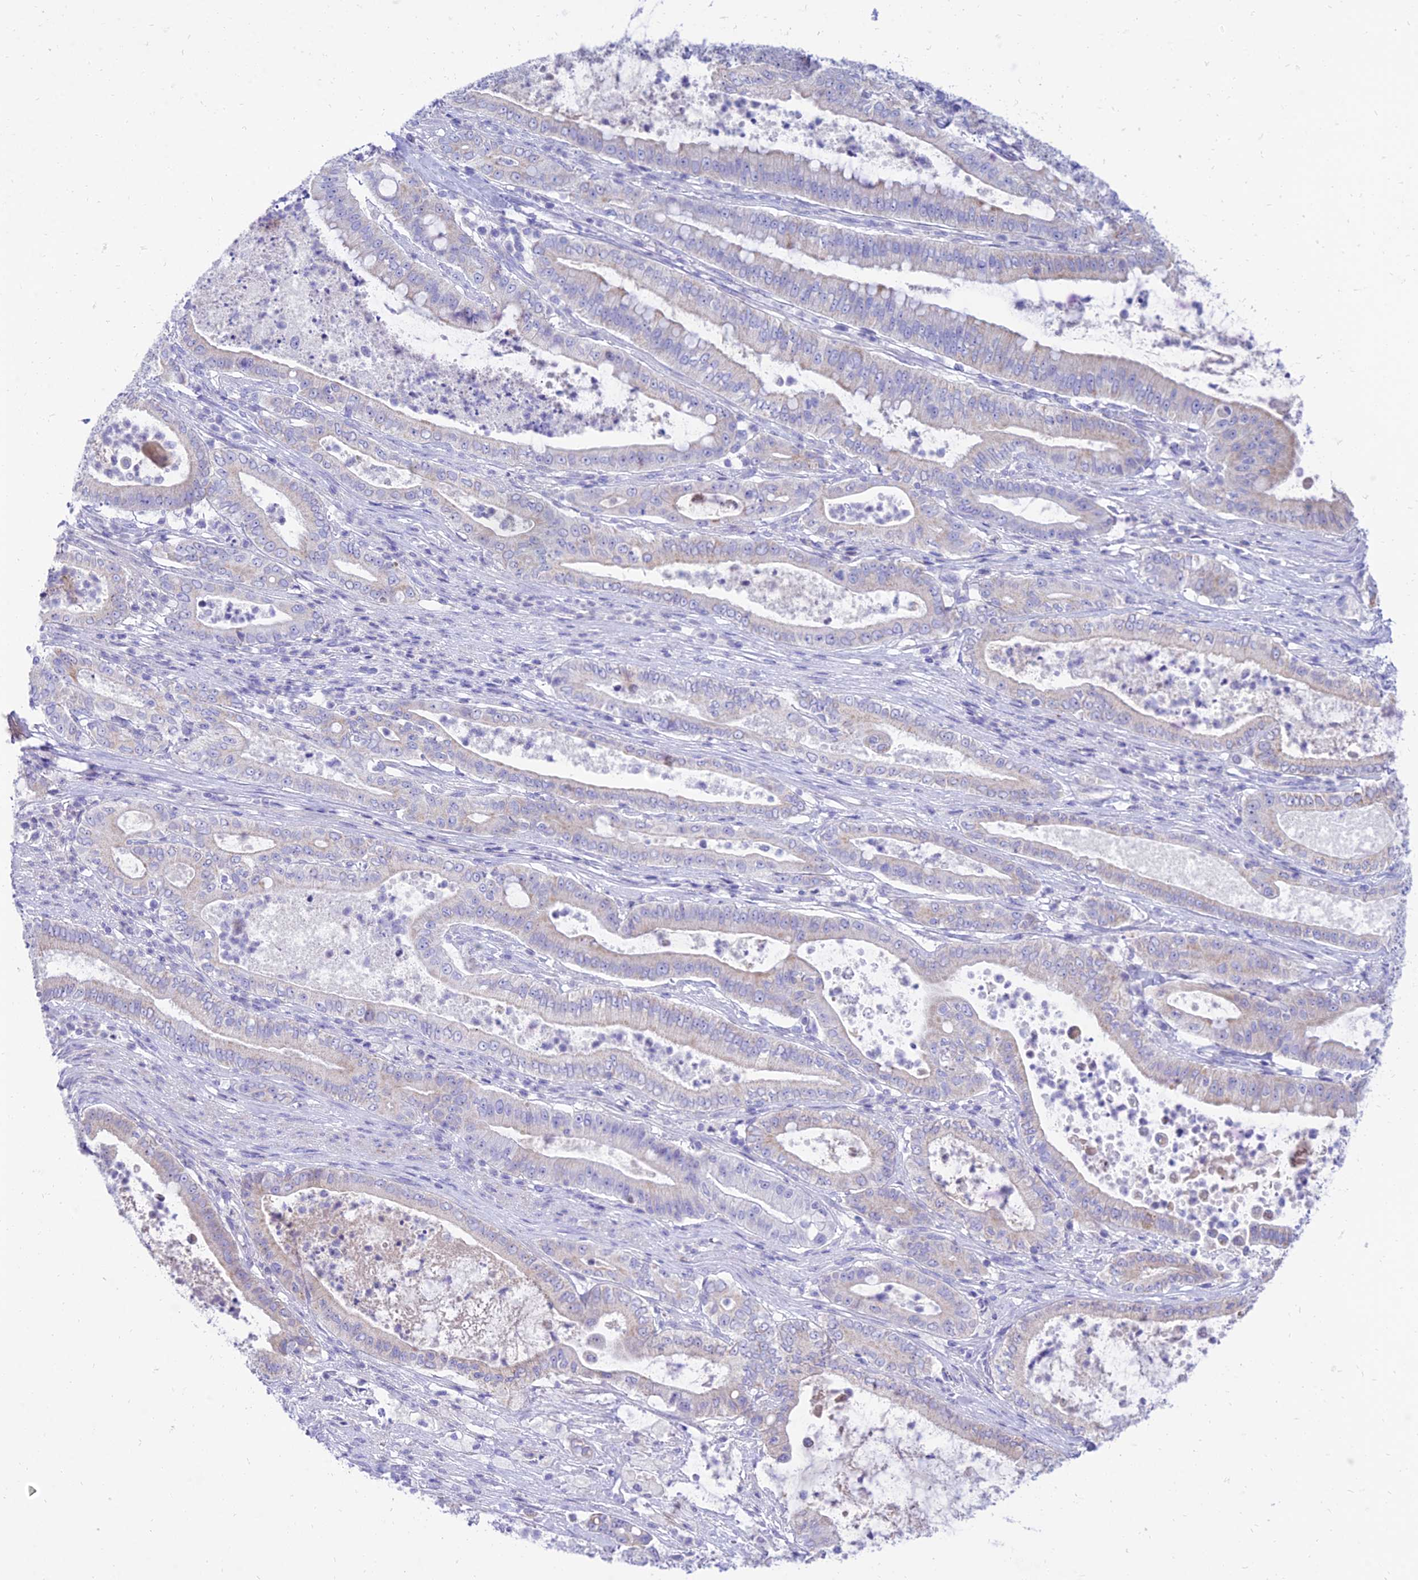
{"staining": {"intensity": "weak", "quantity": "25%-75%", "location": "cytoplasmic/membranous"}, "tissue": "pancreatic cancer", "cell_type": "Tumor cells", "image_type": "cancer", "snomed": [{"axis": "morphology", "description": "Adenocarcinoma, NOS"}, {"axis": "topography", "description": "Pancreas"}], "caption": "Weak cytoplasmic/membranous expression is present in about 25%-75% of tumor cells in adenocarcinoma (pancreatic).", "gene": "PKN3", "patient": {"sex": "male", "age": 71}}